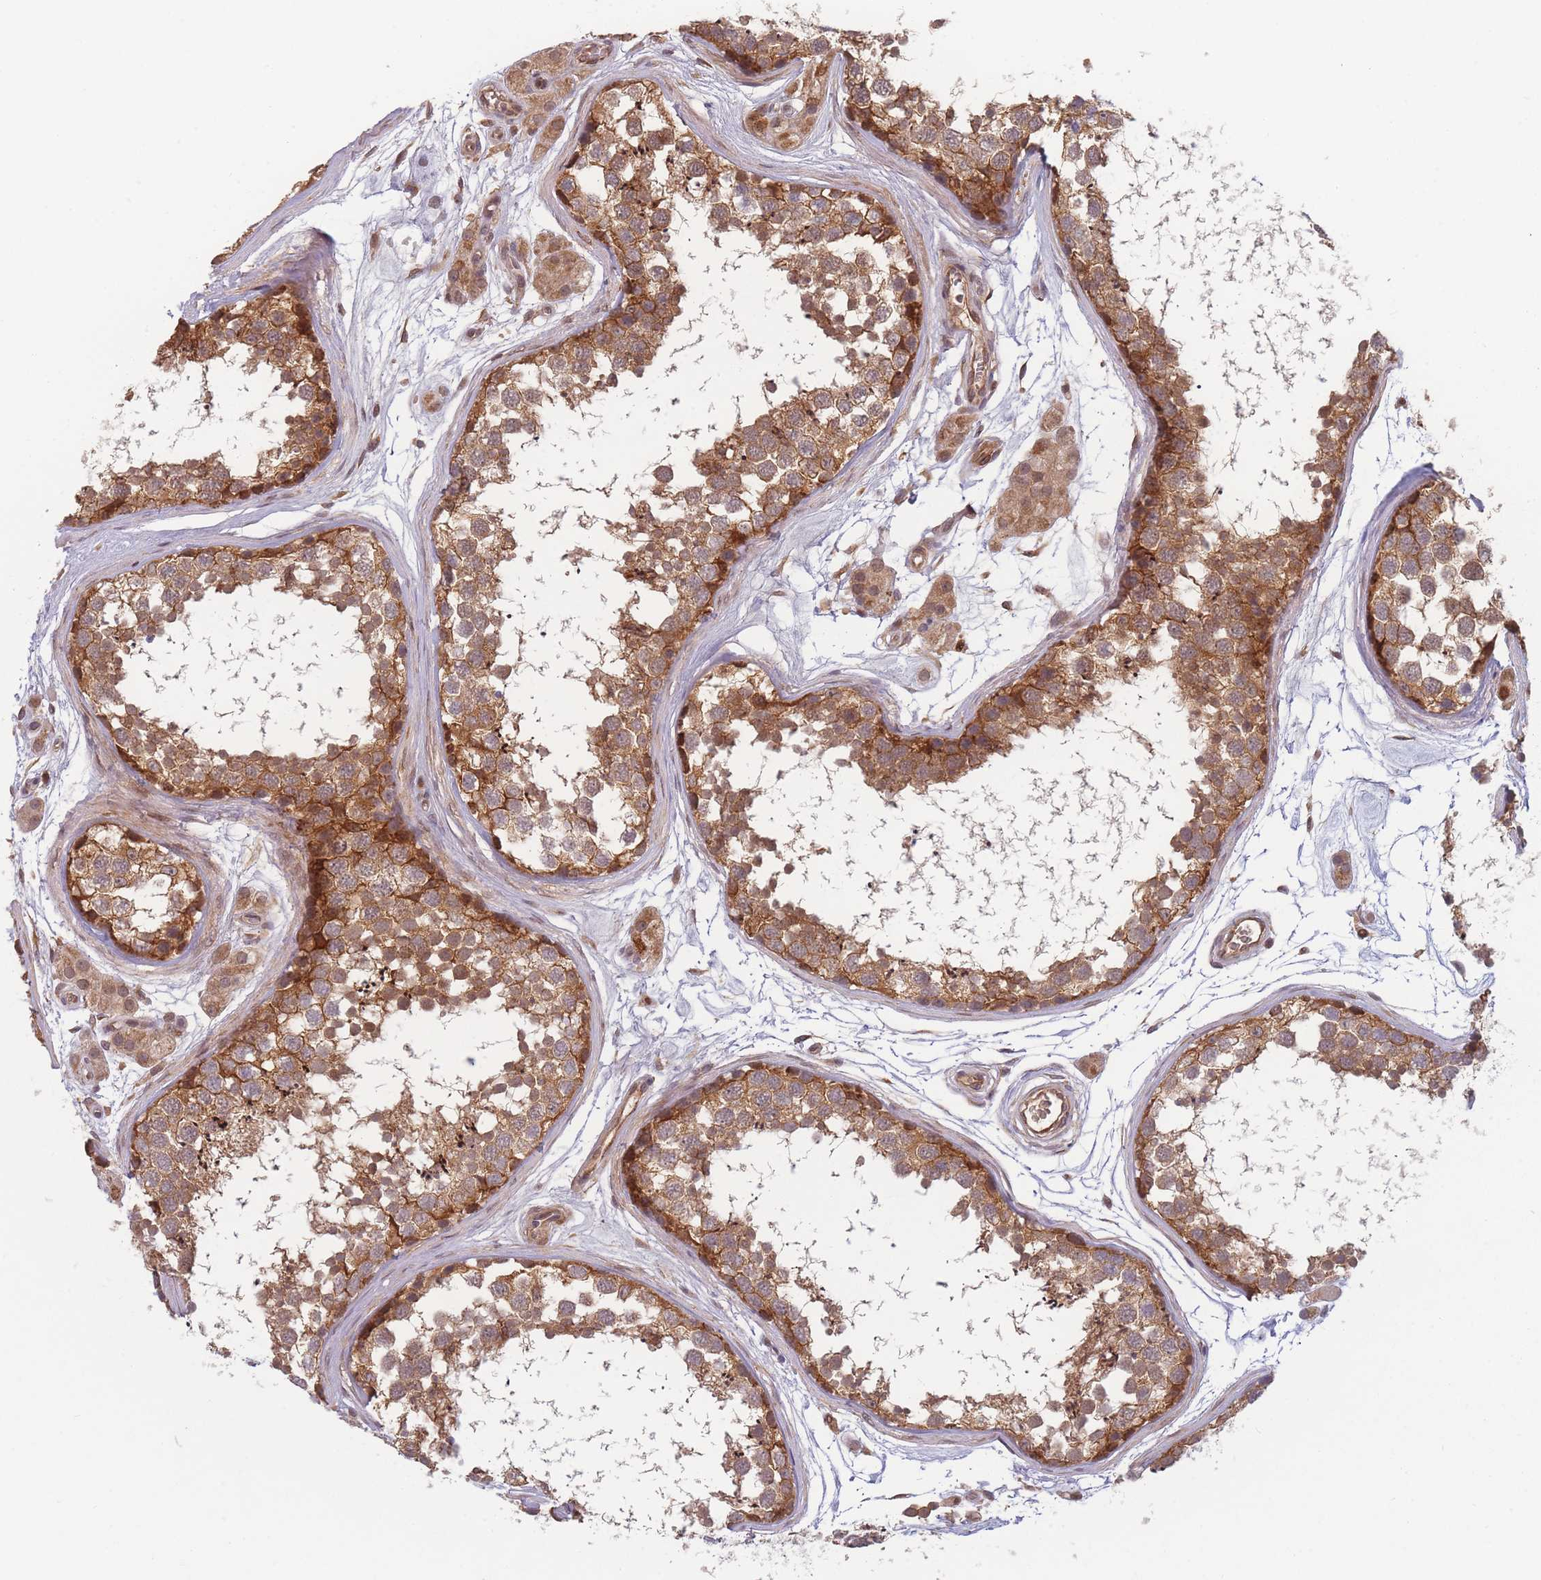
{"staining": {"intensity": "moderate", "quantity": ">75%", "location": "cytoplasmic/membranous"}, "tissue": "testis", "cell_type": "Cells in seminiferous ducts", "image_type": "normal", "snomed": [{"axis": "morphology", "description": "Normal tissue, NOS"}, {"axis": "topography", "description": "Testis"}], "caption": "Moderate cytoplasmic/membranous expression for a protein is appreciated in about >75% of cells in seminiferous ducts of unremarkable testis using immunohistochemistry.", "gene": "FAM153A", "patient": {"sex": "male", "age": 56}}